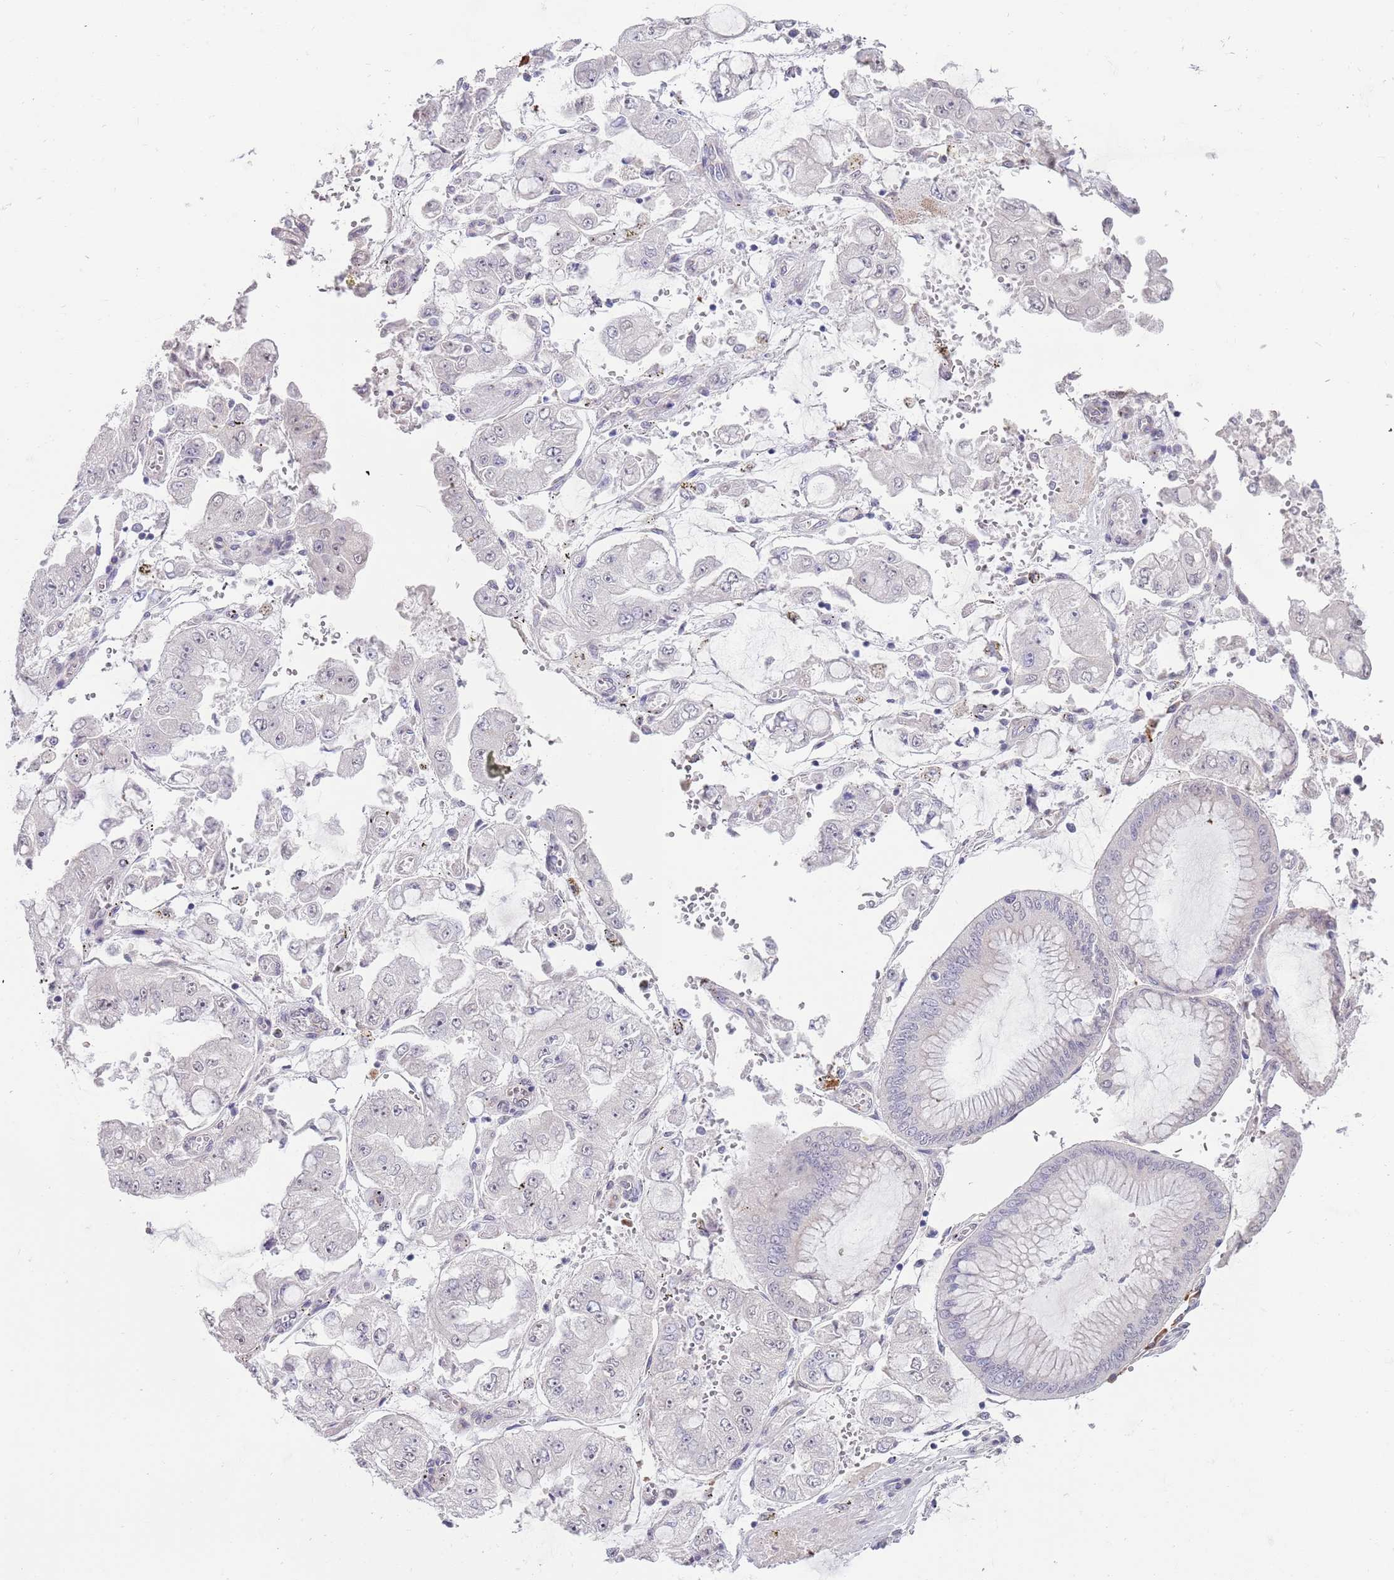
{"staining": {"intensity": "negative", "quantity": "none", "location": "none"}, "tissue": "stomach cancer", "cell_type": "Tumor cells", "image_type": "cancer", "snomed": [{"axis": "morphology", "description": "Adenocarcinoma, NOS"}, {"axis": "topography", "description": "Stomach"}], "caption": "Immunohistochemical staining of adenocarcinoma (stomach) shows no significant expression in tumor cells.", "gene": "TNRC6C", "patient": {"sex": "male", "age": 76}}